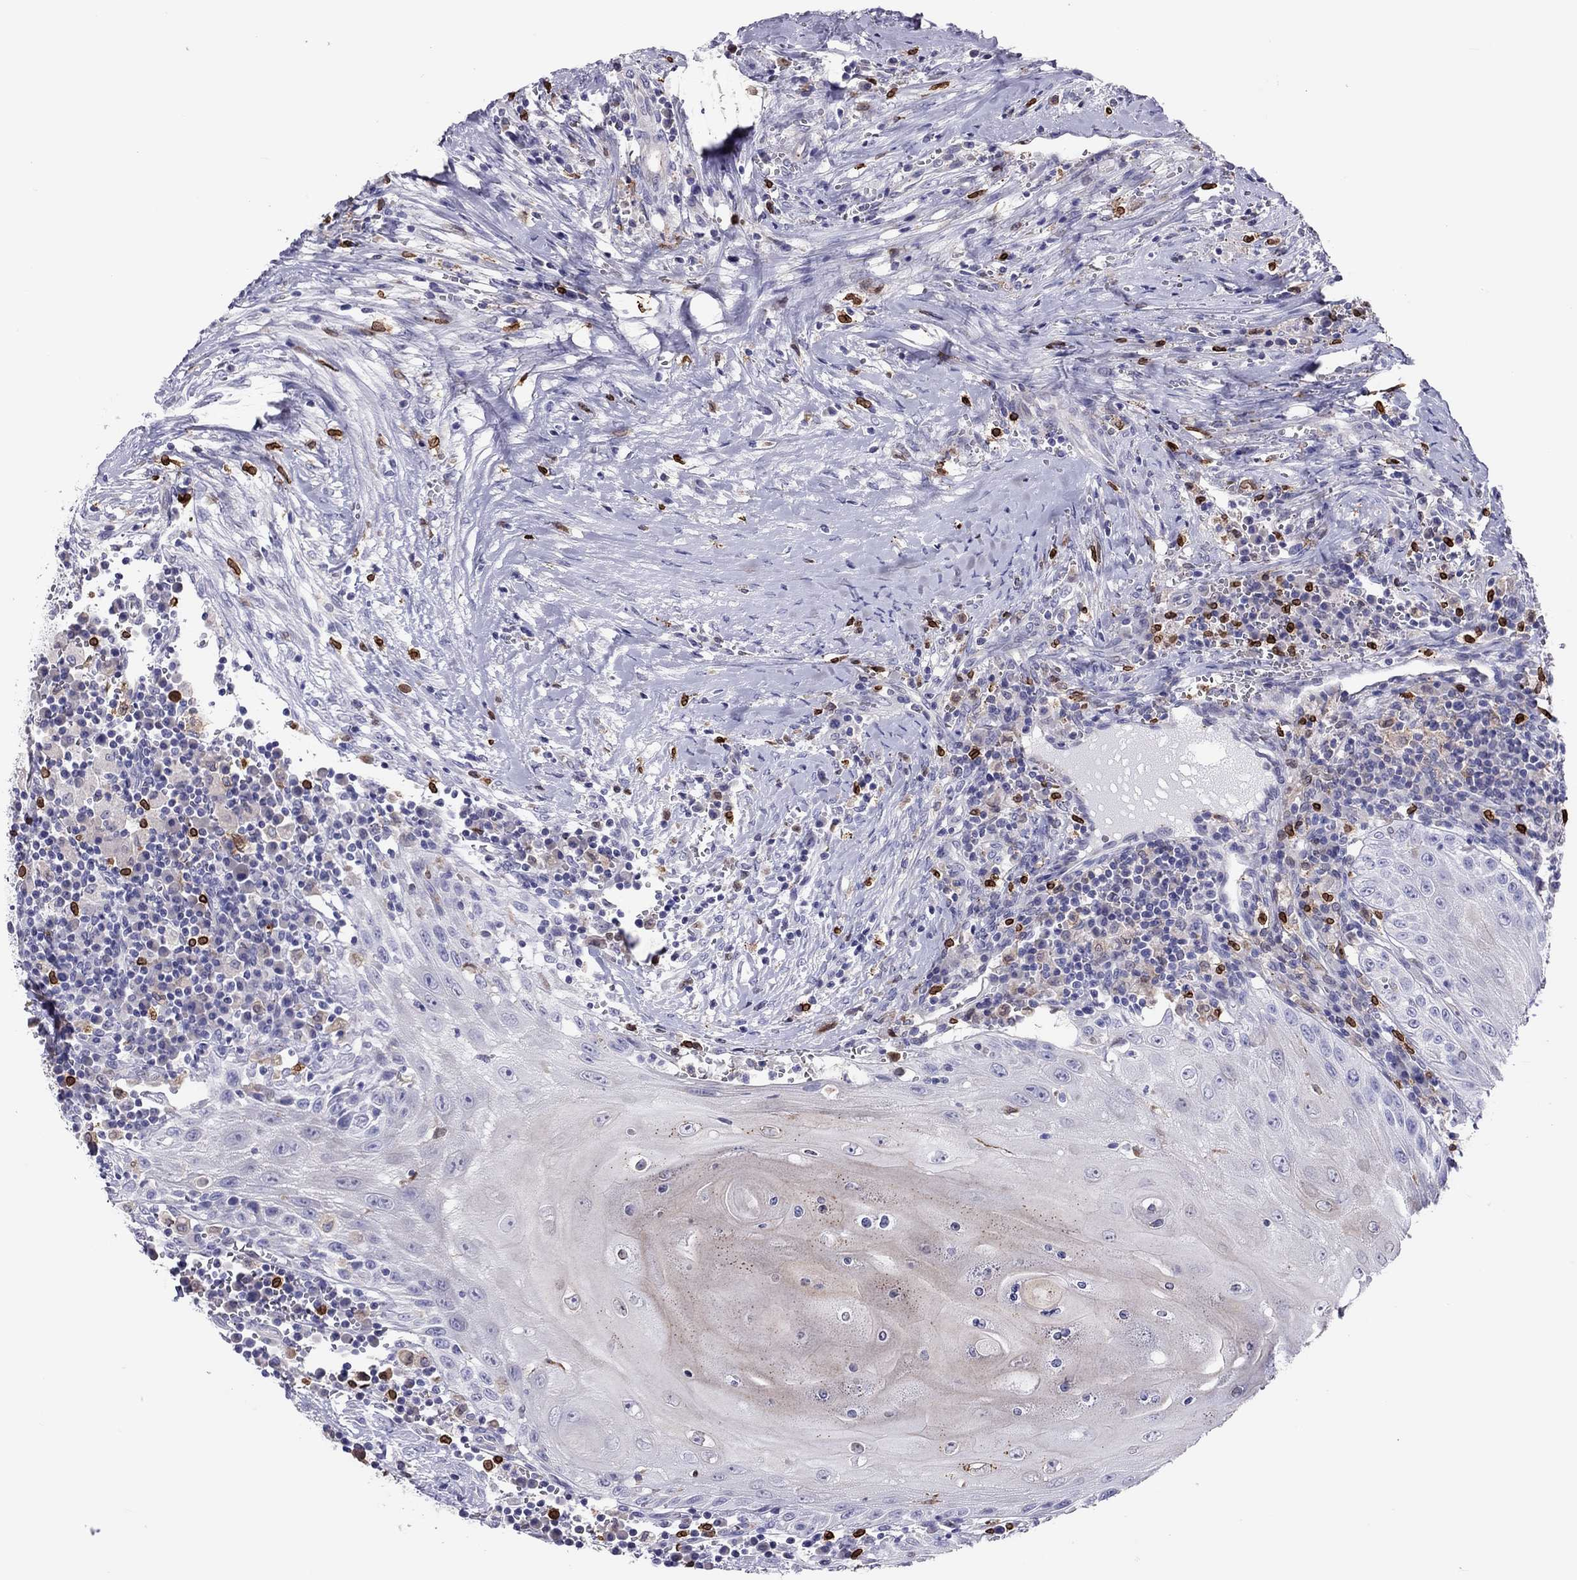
{"staining": {"intensity": "negative", "quantity": "none", "location": "none"}, "tissue": "head and neck cancer", "cell_type": "Tumor cells", "image_type": "cancer", "snomed": [{"axis": "morphology", "description": "Squamous cell carcinoma, NOS"}, {"axis": "topography", "description": "Oral tissue"}, {"axis": "topography", "description": "Head-Neck"}], "caption": "IHC of human head and neck cancer reveals no staining in tumor cells. The staining is performed using DAB brown chromogen with nuclei counter-stained in using hematoxylin.", "gene": "ADORA2A", "patient": {"sex": "male", "age": 58}}